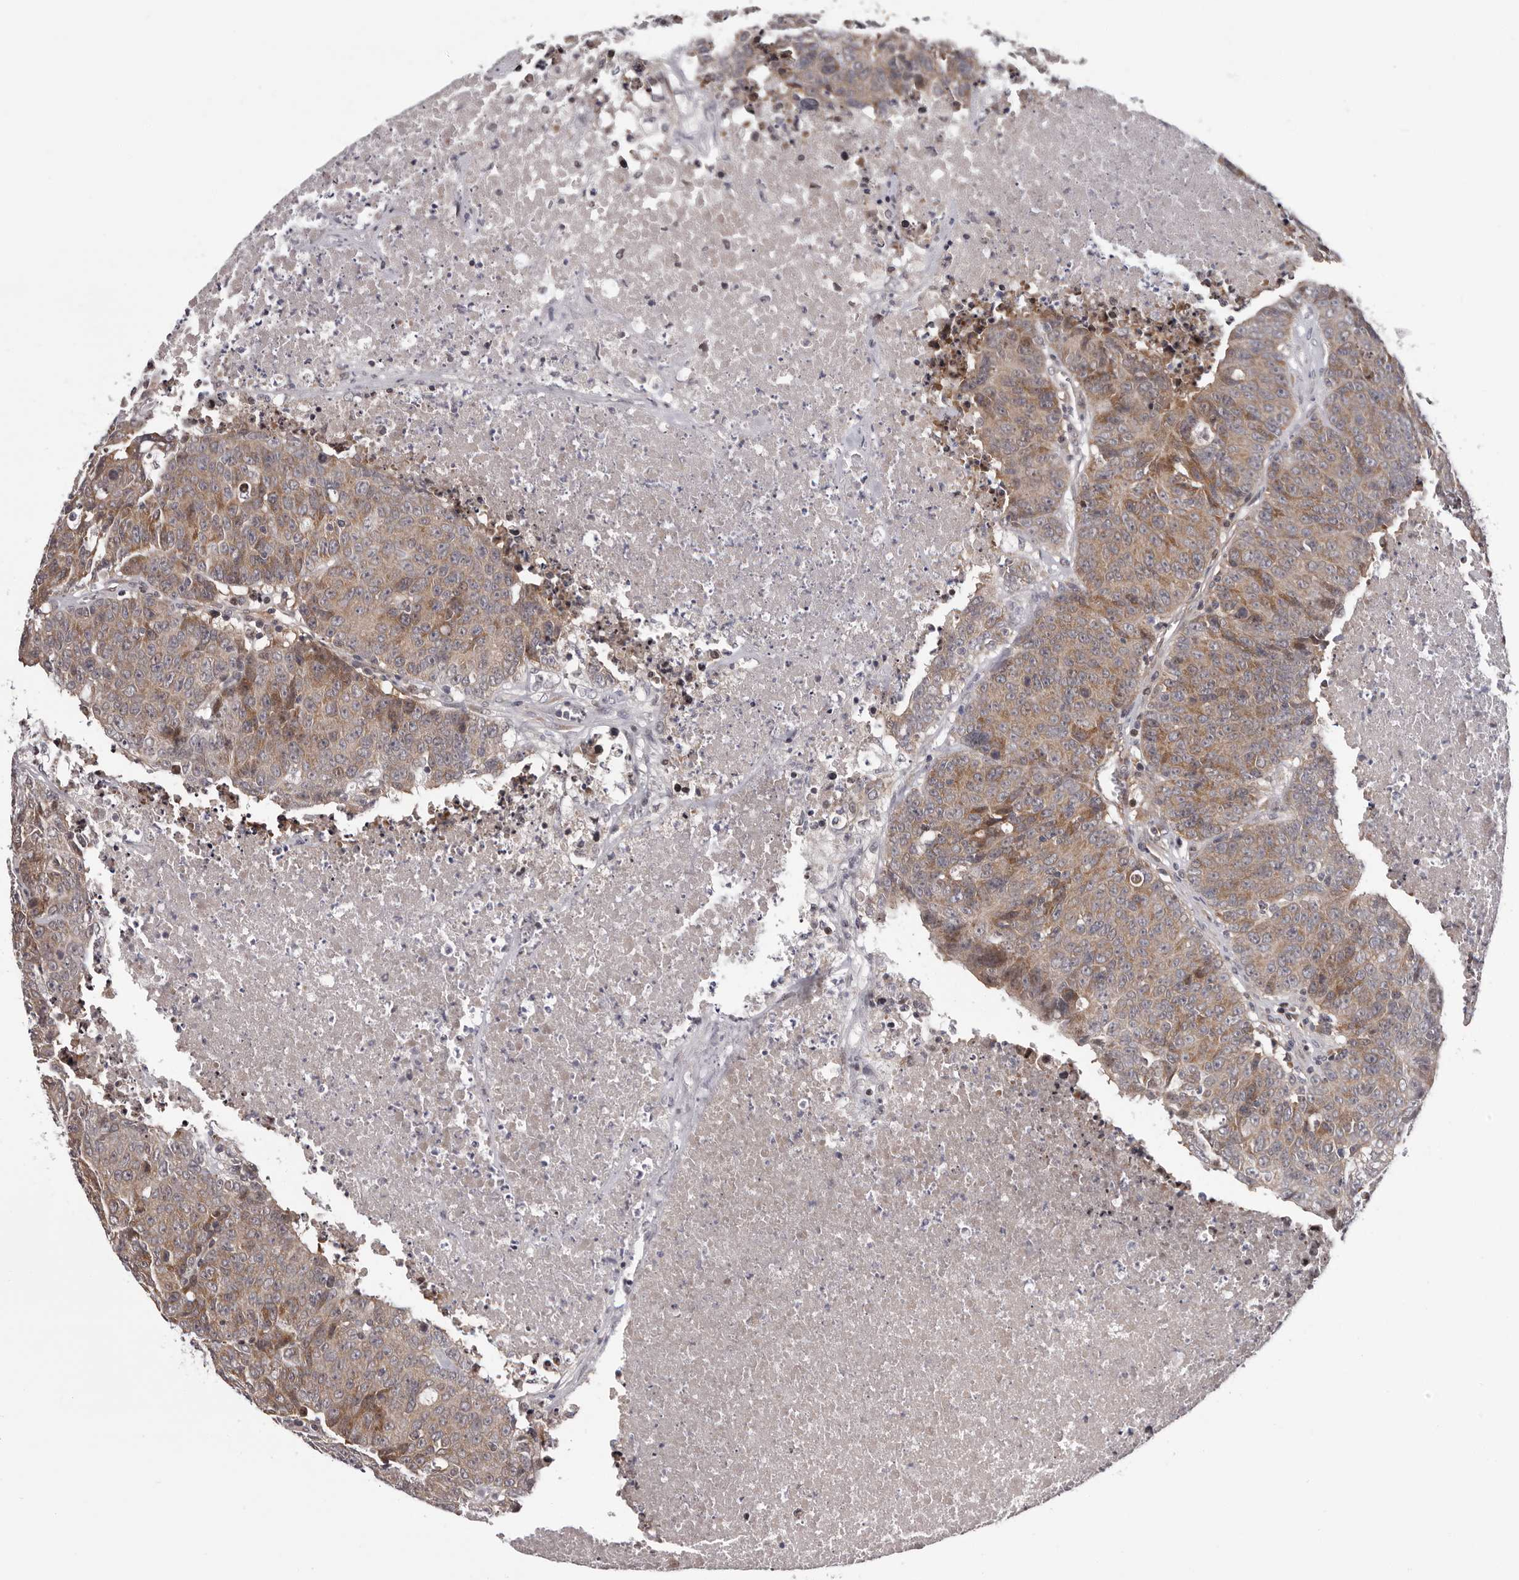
{"staining": {"intensity": "moderate", "quantity": ">75%", "location": "cytoplasmic/membranous"}, "tissue": "colorectal cancer", "cell_type": "Tumor cells", "image_type": "cancer", "snomed": [{"axis": "morphology", "description": "Adenocarcinoma, NOS"}, {"axis": "topography", "description": "Colon"}], "caption": "Tumor cells display medium levels of moderate cytoplasmic/membranous positivity in about >75% of cells in human colorectal adenocarcinoma. The protein is stained brown, and the nuclei are stained in blue (DAB IHC with brightfield microscopy, high magnification).", "gene": "MED8", "patient": {"sex": "female", "age": 53}}